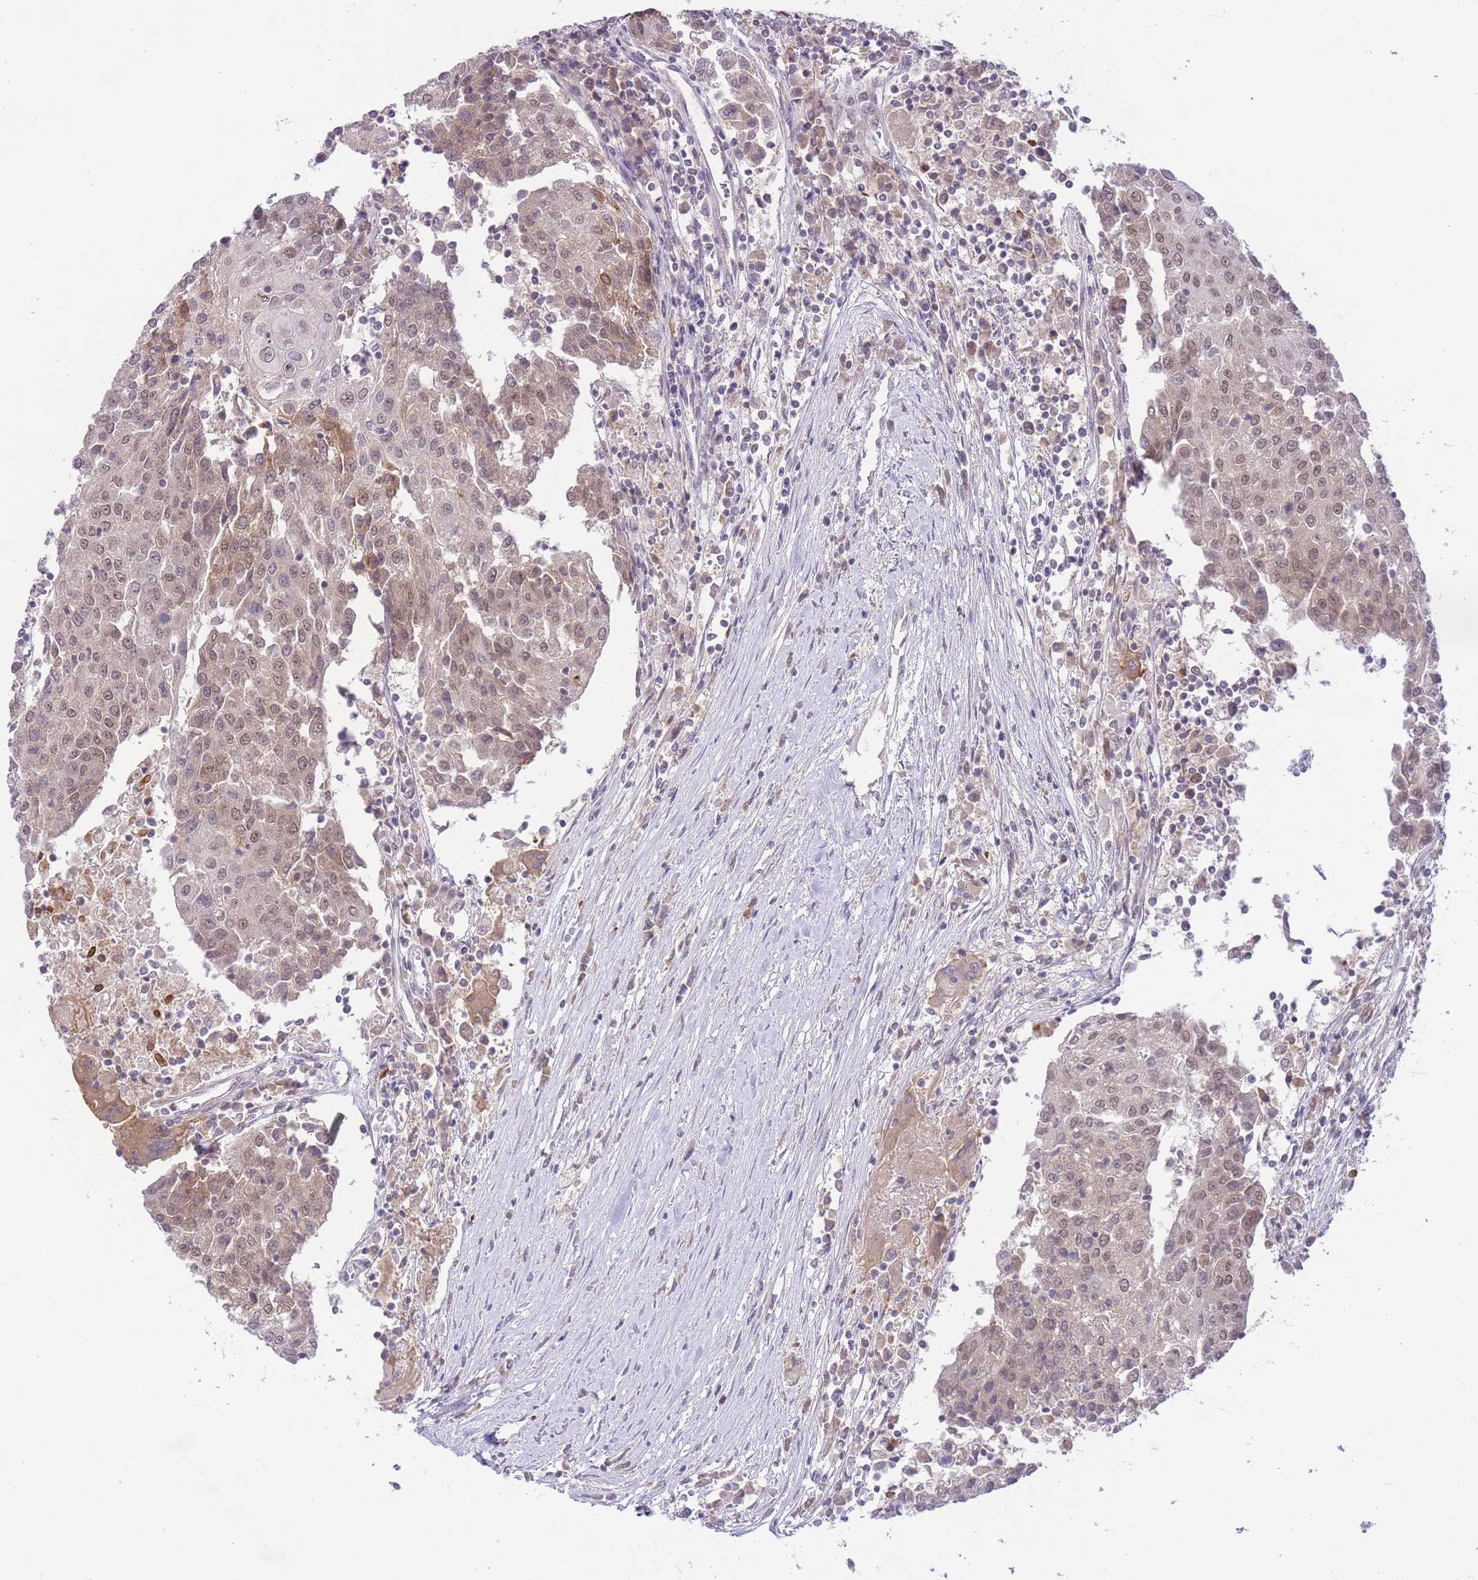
{"staining": {"intensity": "weak", "quantity": ">75%", "location": "cytoplasmic/membranous,nuclear"}, "tissue": "urothelial cancer", "cell_type": "Tumor cells", "image_type": "cancer", "snomed": [{"axis": "morphology", "description": "Urothelial carcinoma, High grade"}, {"axis": "topography", "description": "Urinary bladder"}], "caption": "Brown immunohistochemical staining in urothelial cancer shows weak cytoplasmic/membranous and nuclear staining in about >75% of tumor cells. (Stains: DAB in brown, nuclei in blue, Microscopy: brightfield microscopy at high magnification).", "gene": "TMED3", "patient": {"sex": "female", "age": 85}}